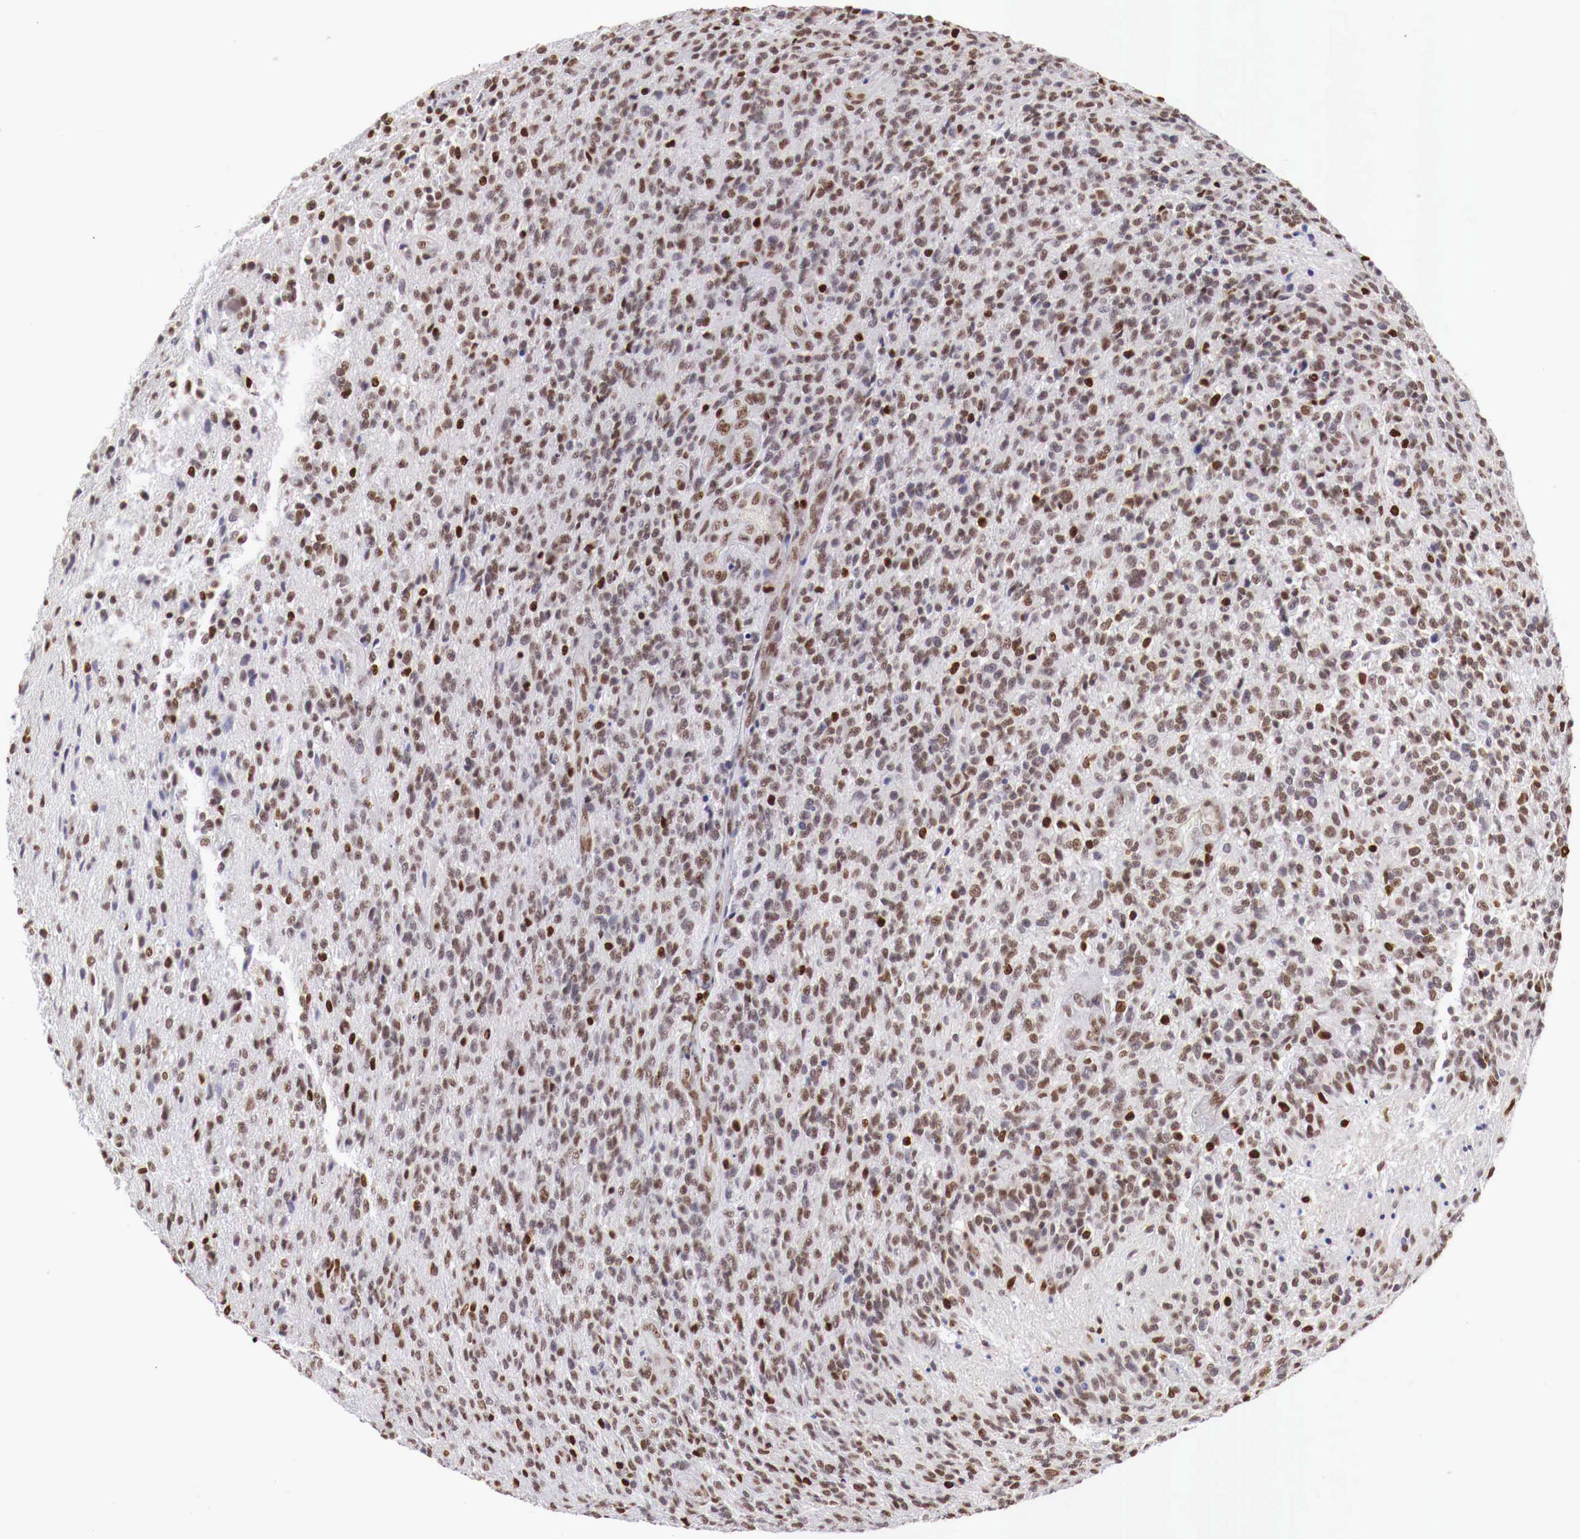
{"staining": {"intensity": "moderate", "quantity": ">75%", "location": "nuclear"}, "tissue": "glioma", "cell_type": "Tumor cells", "image_type": "cancer", "snomed": [{"axis": "morphology", "description": "Glioma, malignant, High grade"}, {"axis": "topography", "description": "Brain"}], "caption": "Tumor cells show medium levels of moderate nuclear expression in about >75% of cells in malignant high-grade glioma.", "gene": "MAX", "patient": {"sex": "male", "age": 36}}